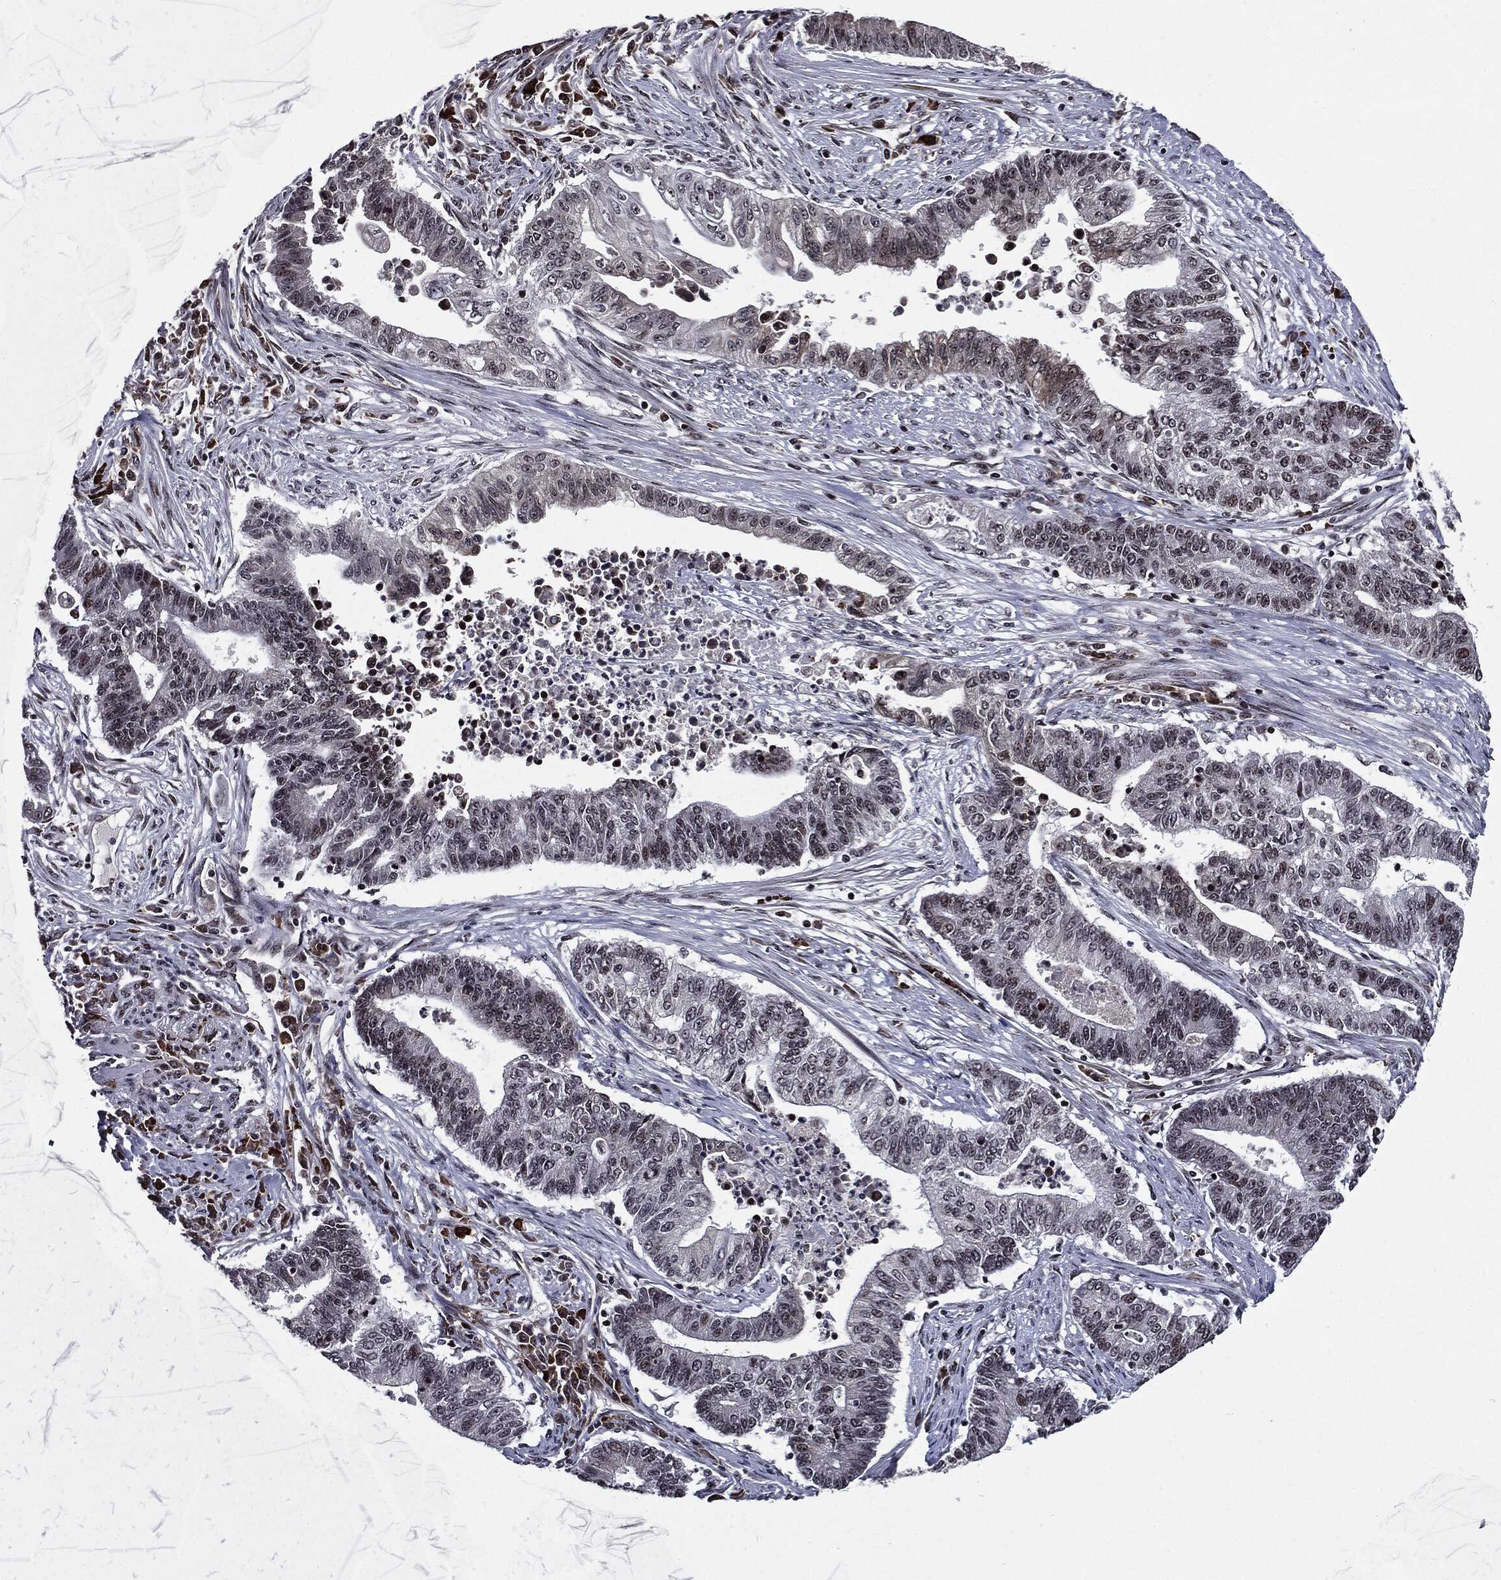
{"staining": {"intensity": "negative", "quantity": "none", "location": "none"}, "tissue": "endometrial cancer", "cell_type": "Tumor cells", "image_type": "cancer", "snomed": [{"axis": "morphology", "description": "Adenocarcinoma, NOS"}, {"axis": "topography", "description": "Uterus"}, {"axis": "topography", "description": "Endometrium"}], "caption": "The immunohistochemistry image has no significant expression in tumor cells of endometrial cancer (adenocarcinoma) tissue.", "gene": "ZFP91", "patient": {"sex": "female", "age": 54}}